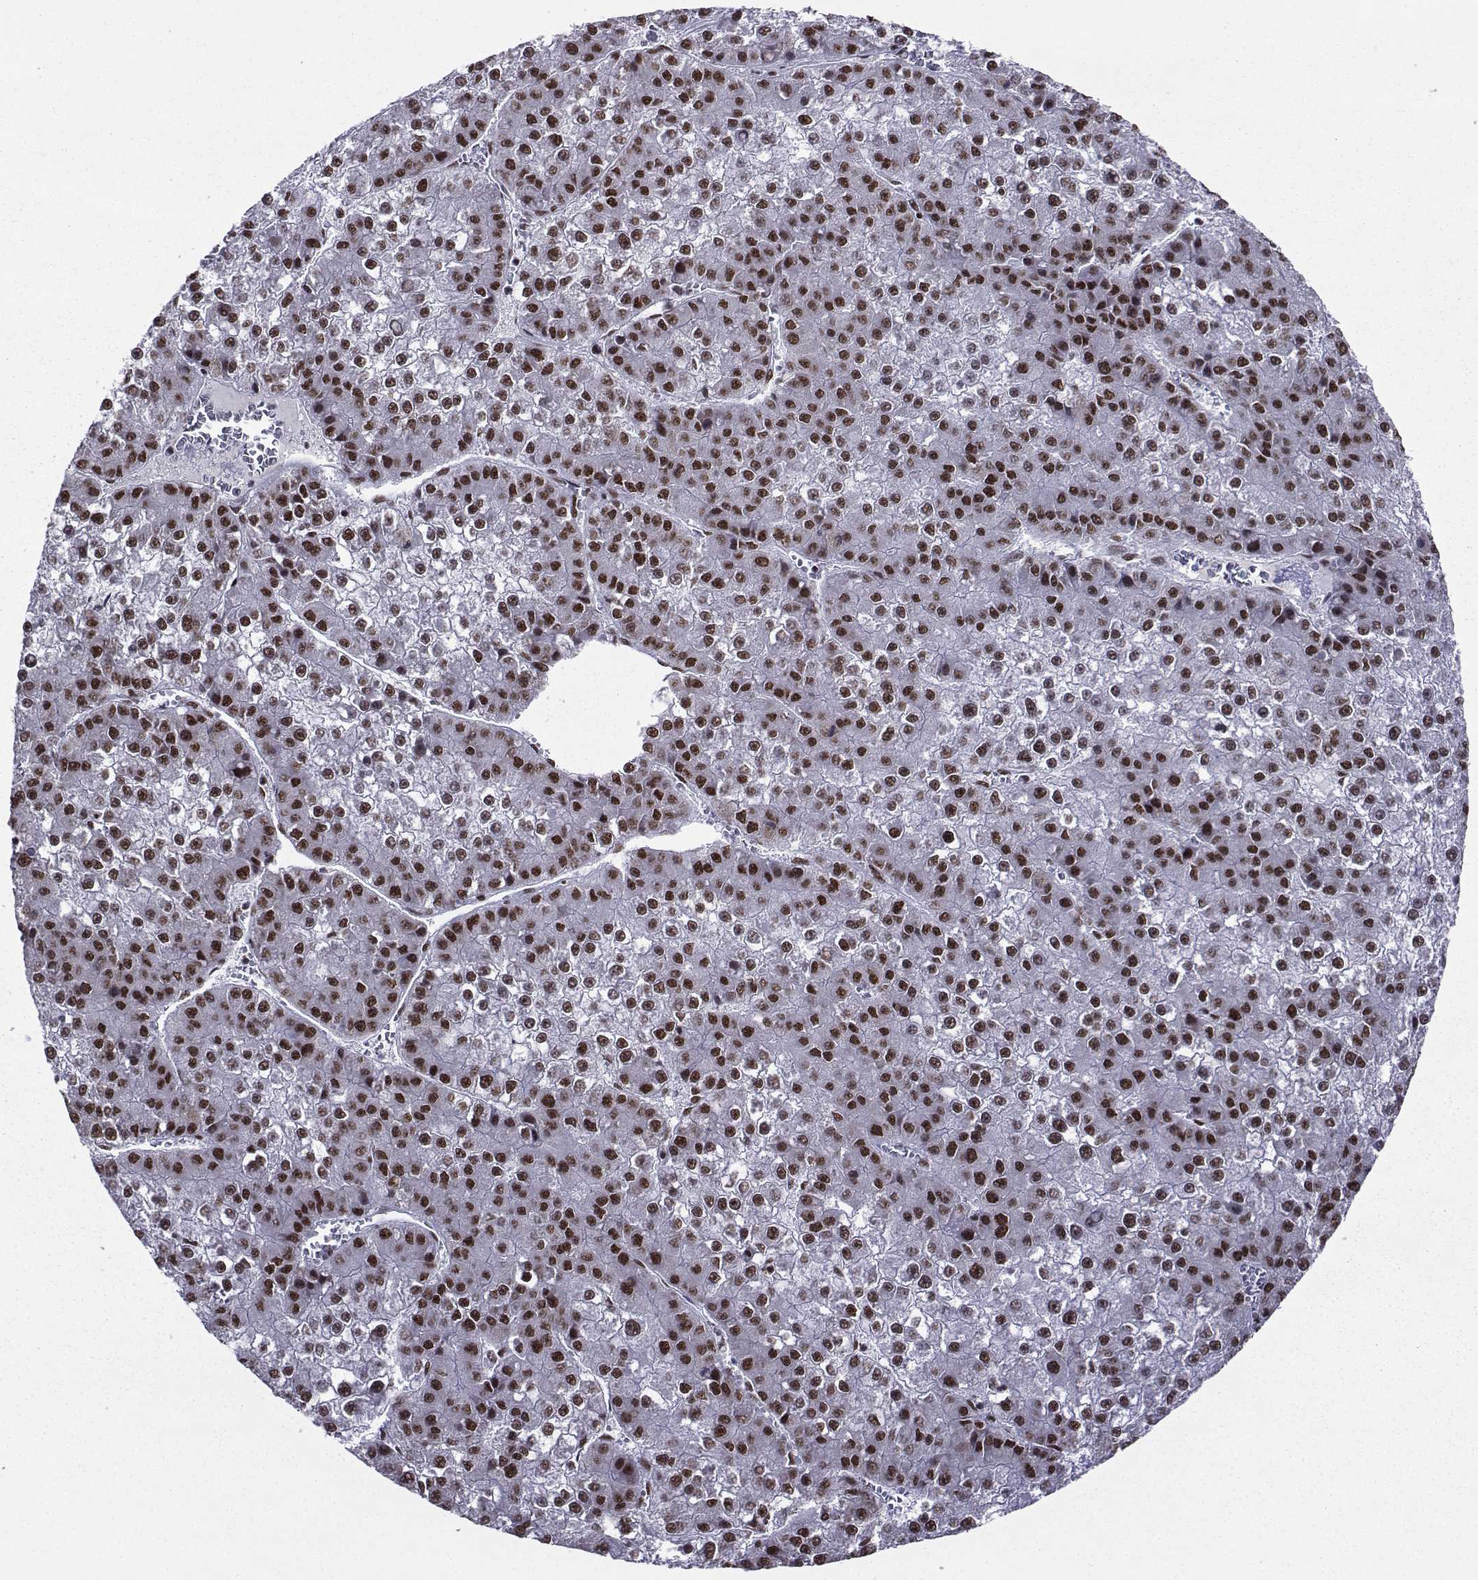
{"staining": {"intensity": "strong", "quantity": ">75%", "location": "nuclear"}, "tissue": "liver cancer", "cell_type": "Tumor cells", "image_type": "cancer", "snomed": [{"axis": "morphology", "description": "Carcinoma, Hepatocellular, NOS"}, {"axis": "topography", "description": "Liver"}], "caption": "Protein staining of liver hepatocellular carcinoma tissue shows strong nuclear positivity in approximately >75% of tumor cells. Nuclei are stained in blue.", "gene": "SNRPB2", "patient": {"sex": "female", "age": 73}}